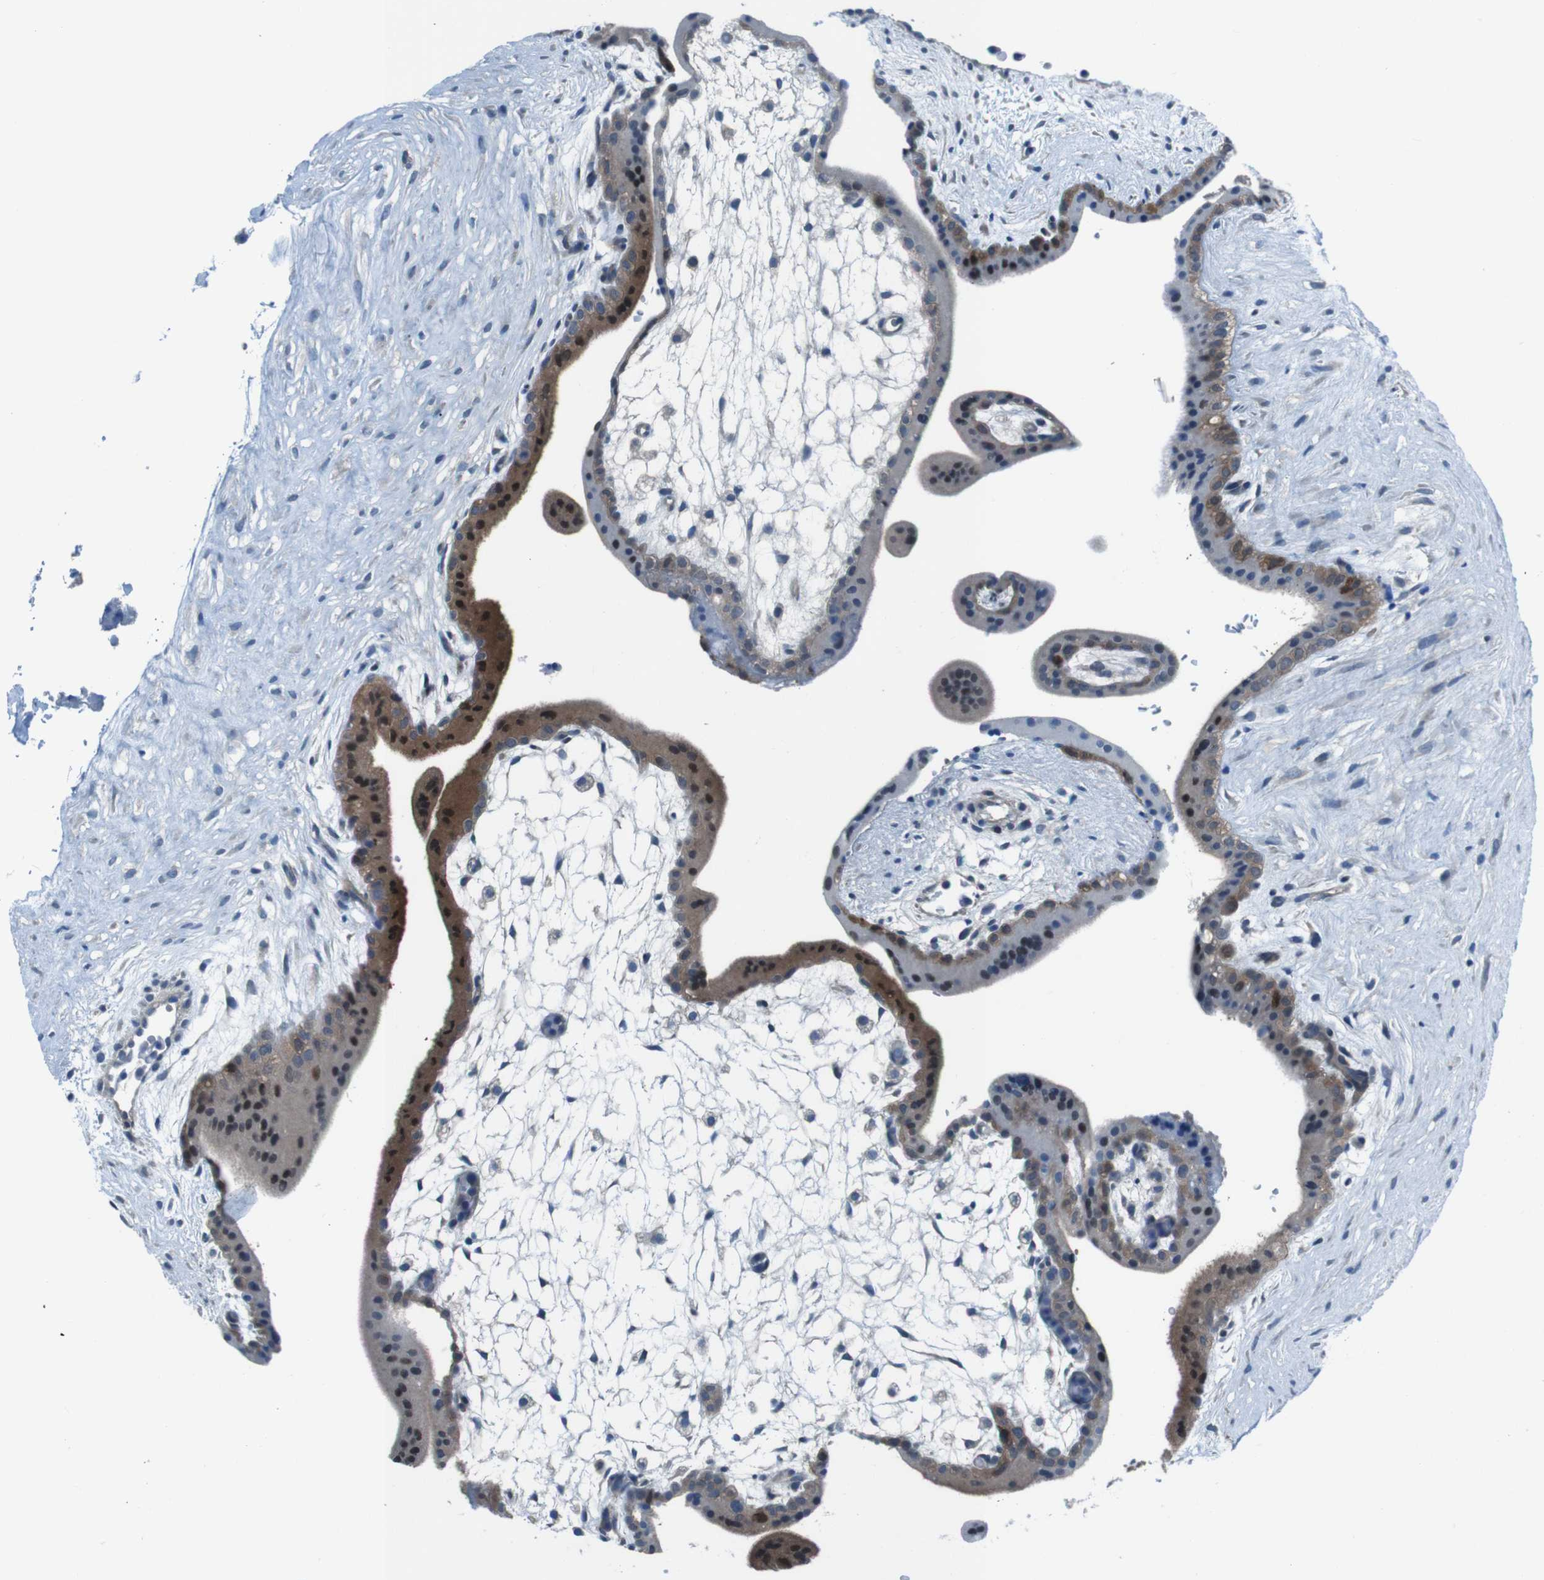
{"staining": {"intensity": "moderate", "quantity": ">75%", "location": "cytoplasmic/membranous,nuclear"}, "tissue": "placenta", "cell_type": "Trophoblastic cells", "image_type": "normal", "snomed": [{"axis": "morphology", "description": "Normal tissue, NOS"}, {"axis": "topography", "description": "Placenta"}], "caption": "Approximately >75% of trophoblastic cells in normal placenta show moderate cytoplasmic/membranous,nuclear protein positivity as visualized by brown immunohistochemical staining.", "gene": "NANOS2", "patient": {"sex": "female", "age": 35}}